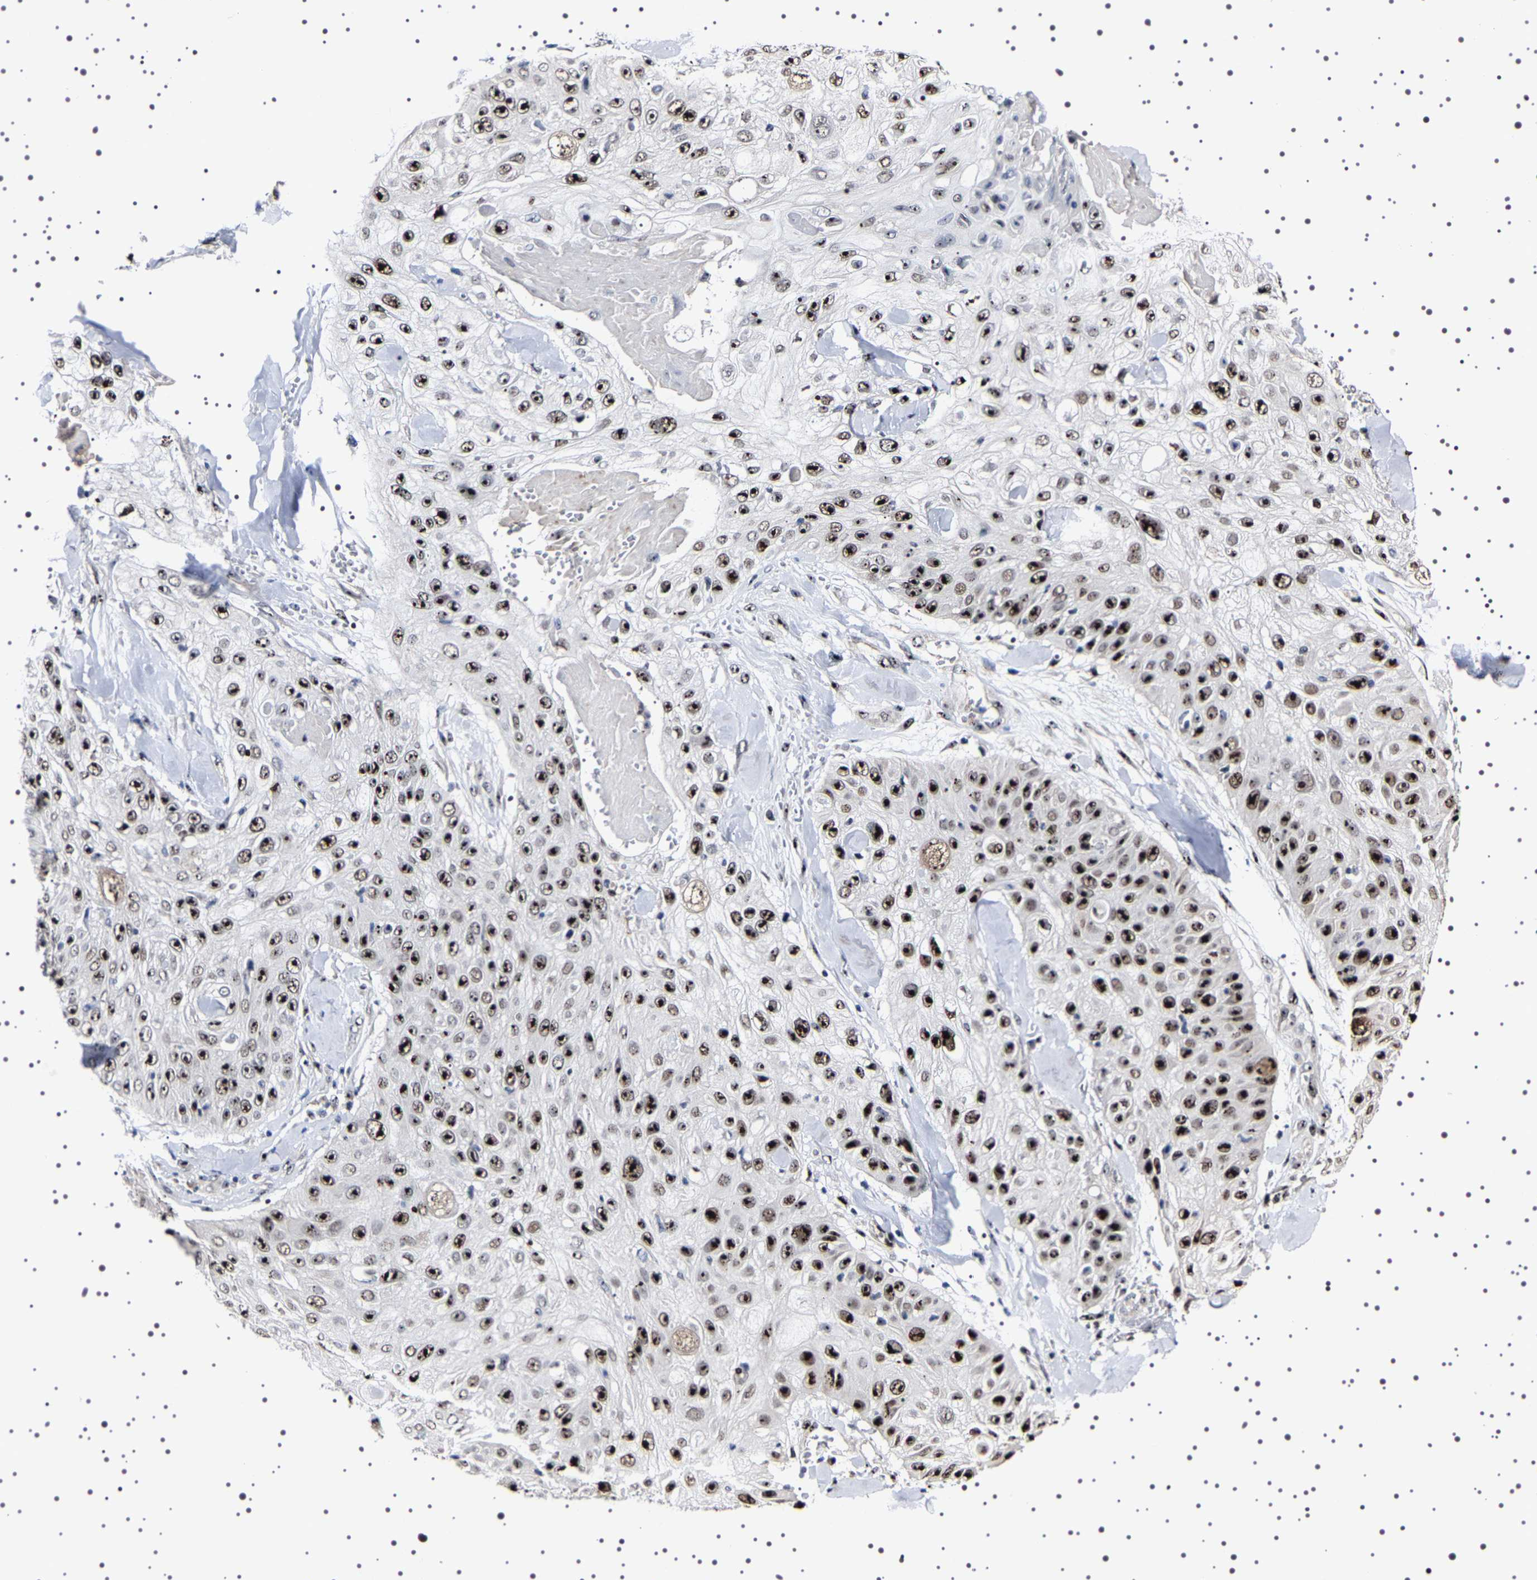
{"staining": {"intensity": "strong", "quantity": ">75%", "location": "nuclear"}, "tissue": "skin cancer", "cell_type": "Tumor cells", "image_type": "cancer", "snomed": [{"axis": "morphology", "description": "Squamous cell carcinoma, NOS"}, {"axis": "topography", "description": "Skin"}], "caption": "Tumor cells display high levels of strong nuclear expression in approximately >75% of cells in skin squamous cell carcinoma.", "gene": "GNL3", "patient": {"sex": "male", "age": 86}}